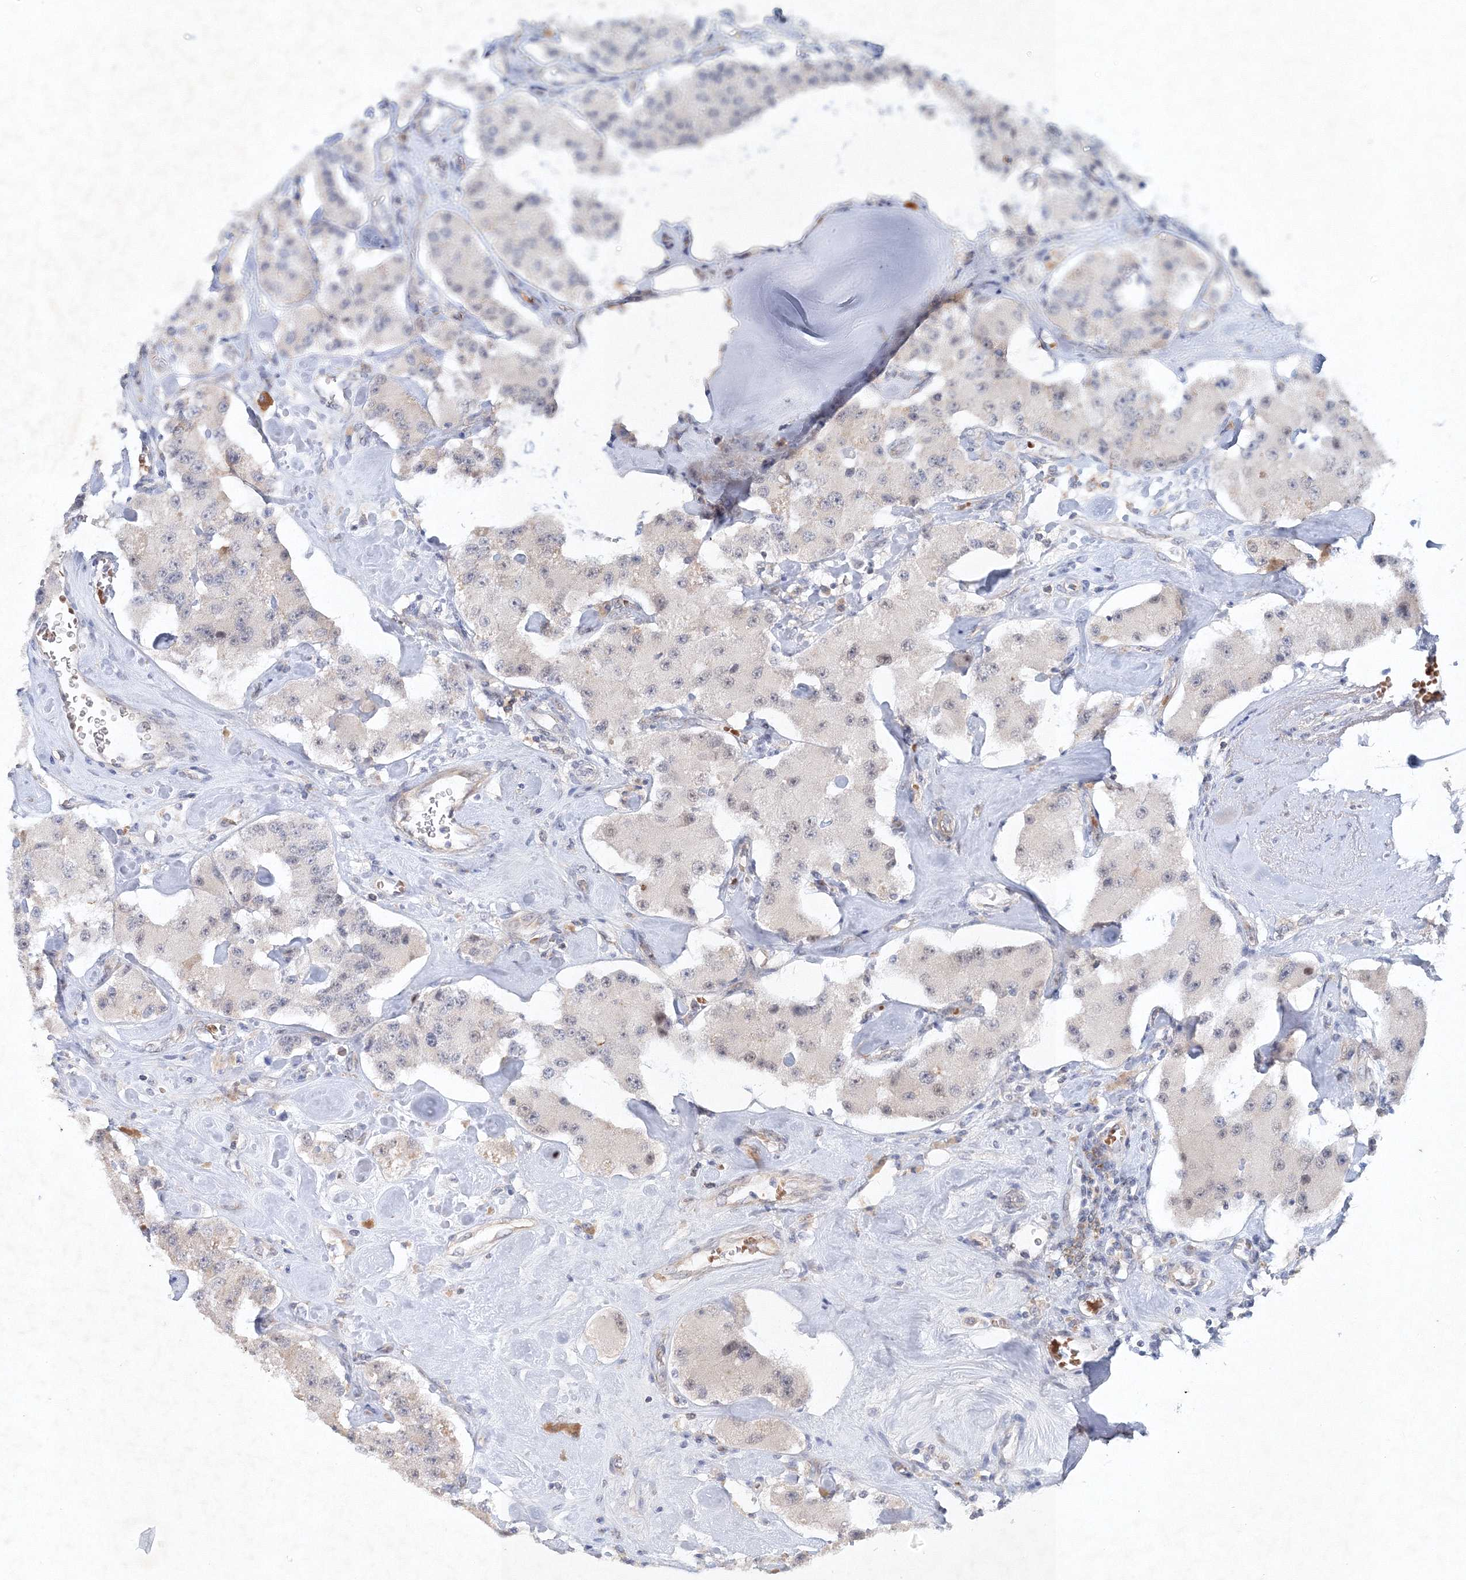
{"staining": {"intensity": "negative", "quantity": "none", "location": "none"}, "tissue": "carcinoid", "cell_type": "Tumor cells", "image_type": "cancer", "snomed": [{"axis": "morphology", "description": "Carcinoid, malignant, NOS"}, {"axis": "topography", "description": "Pancreas"}], "caption": "Tumor cells are negative for brown protein staining in carcinoid.", "gene": "SH3BP5", "patient": {"sex": "male", "age": 41}}